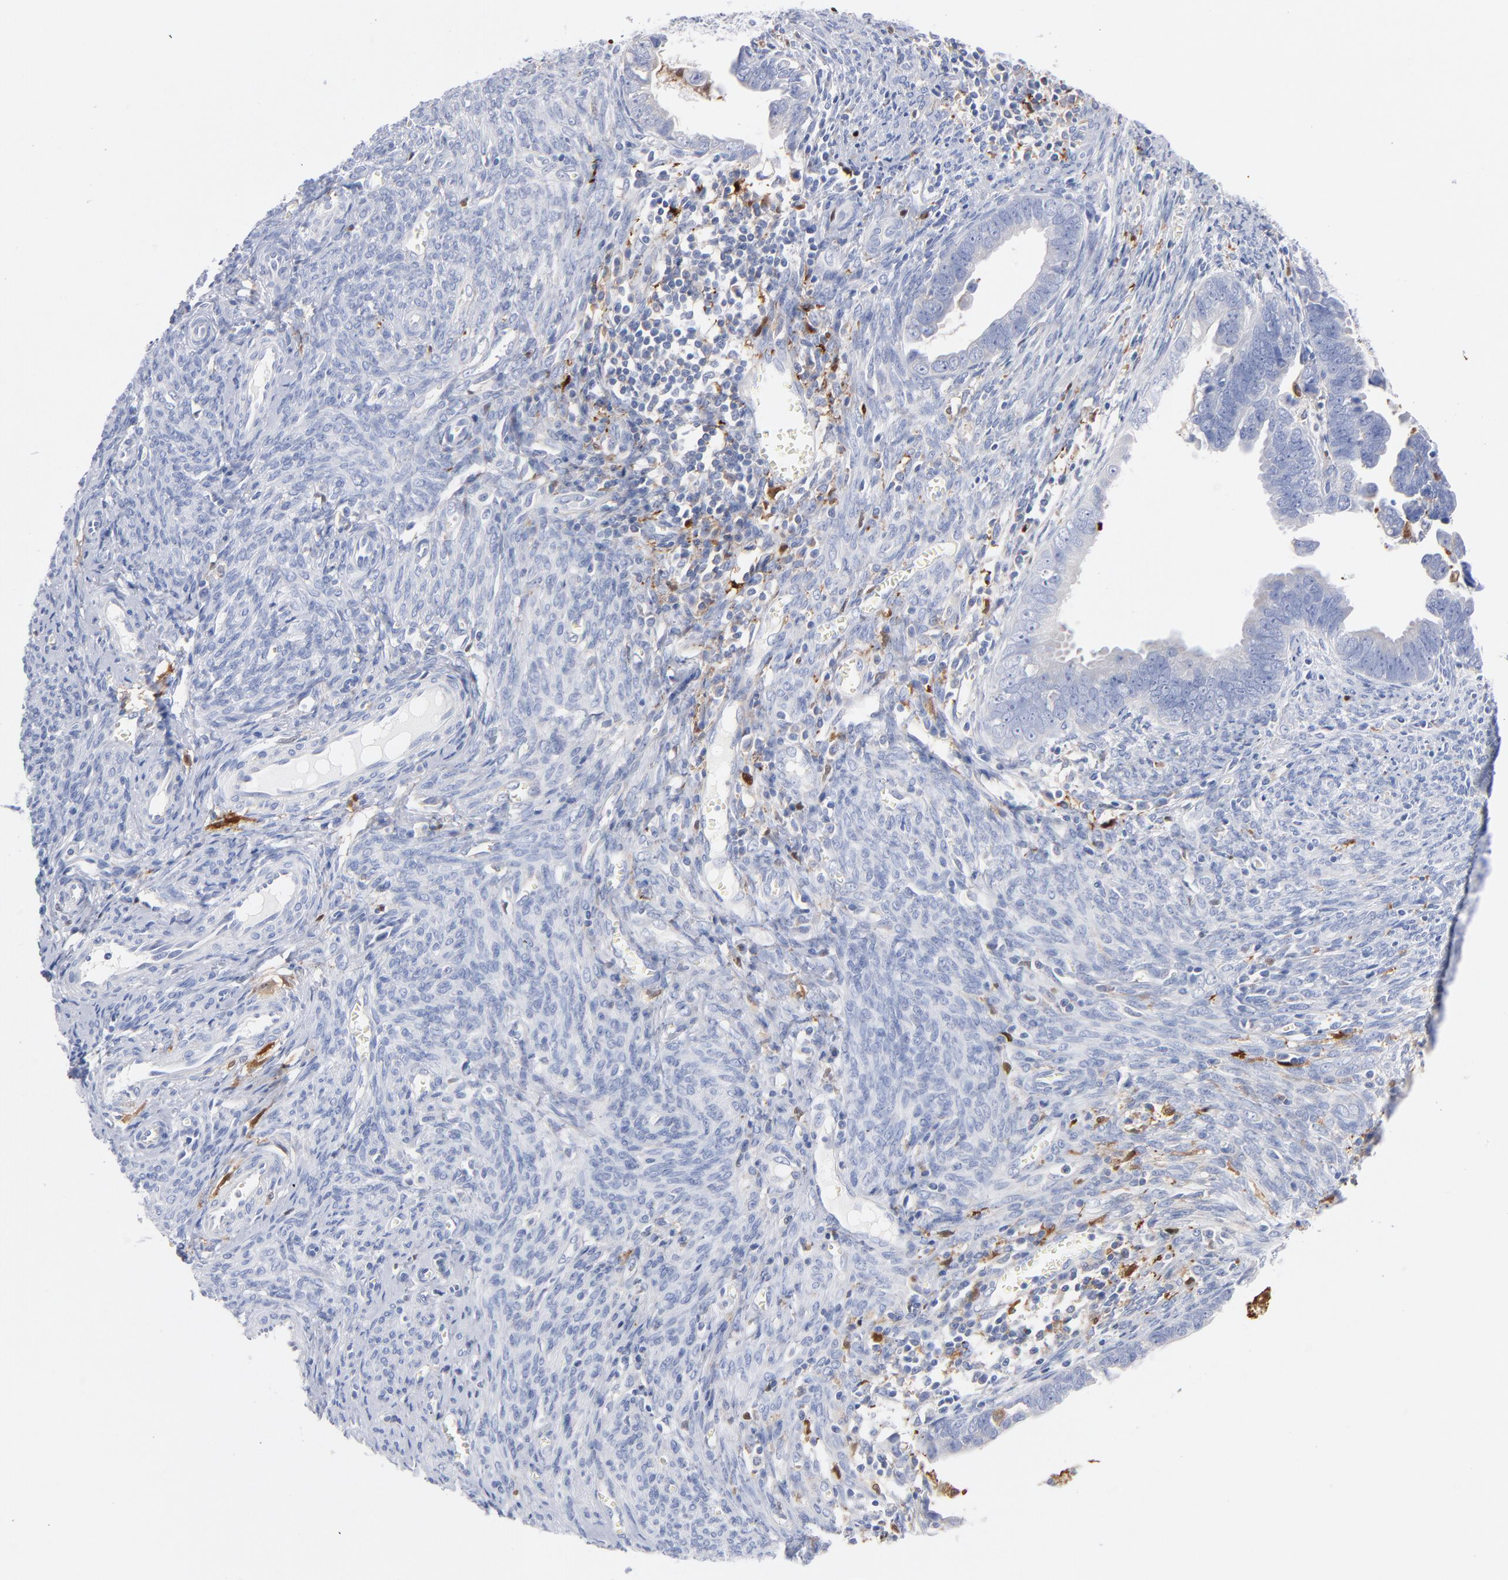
{"staining": {"intensity": "negative", "quantity": "none", "location": "none"}, "tissue": "endometrial cancer", "cell_type": "Tumor cells", "image_type": "cancer", "snomed": [{"axis": "morphology", "description": "Adenocarcinoma, NOS"}, {"axis": "topography", "description": "Endometrium"}], "caption": "Human endometrial cancer (adenocarcinoma) stained for a protein using immunohistochemistry (IHC) demonstrates no positivity in tumor cells.", "gene": "IFIT2", "patient": {"sex": "female", "age": 75}}